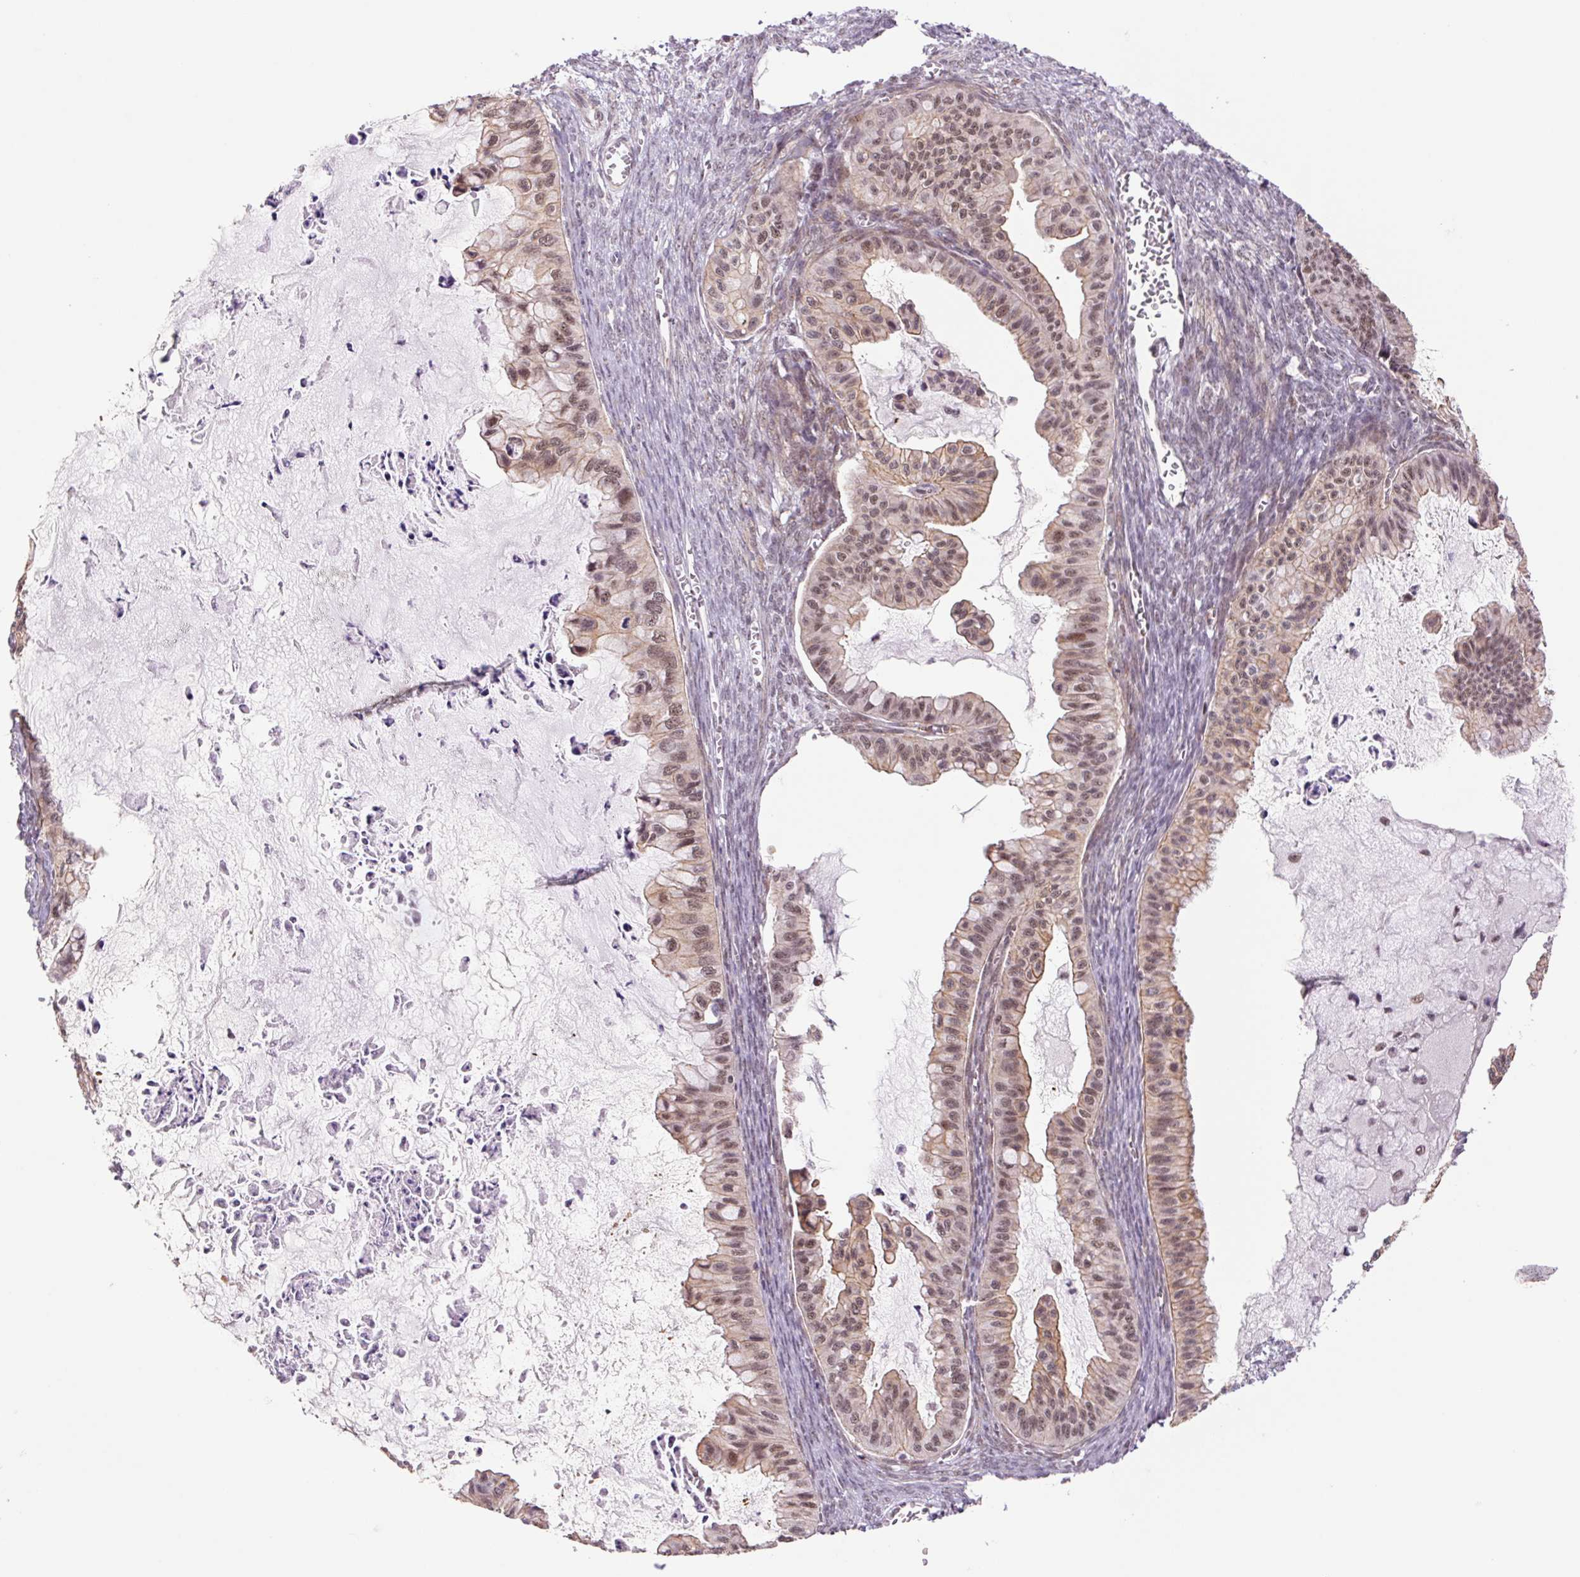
{"staining": {"intensity": "moderate", "quantity": ">75%", "location": "cytoplasmic/membranous,nuclear"}, "tissue": "ovarian cancer", "cell_type": "Tumor cells", "image_type": "cancer", "snomed": [{"axis": "morphology", "description": "Cystadenocarcinoma, mucinous, NOS"}, {"axis": "topography", "description": "Ovary"}], "caption": "Human ovarian mucinous cystadenocarcinoma stained with a protein marker demonstrates moderate staining in tumor cells.", "gene": "CWC25", "patient": {"sex": "female", "age": 72}}